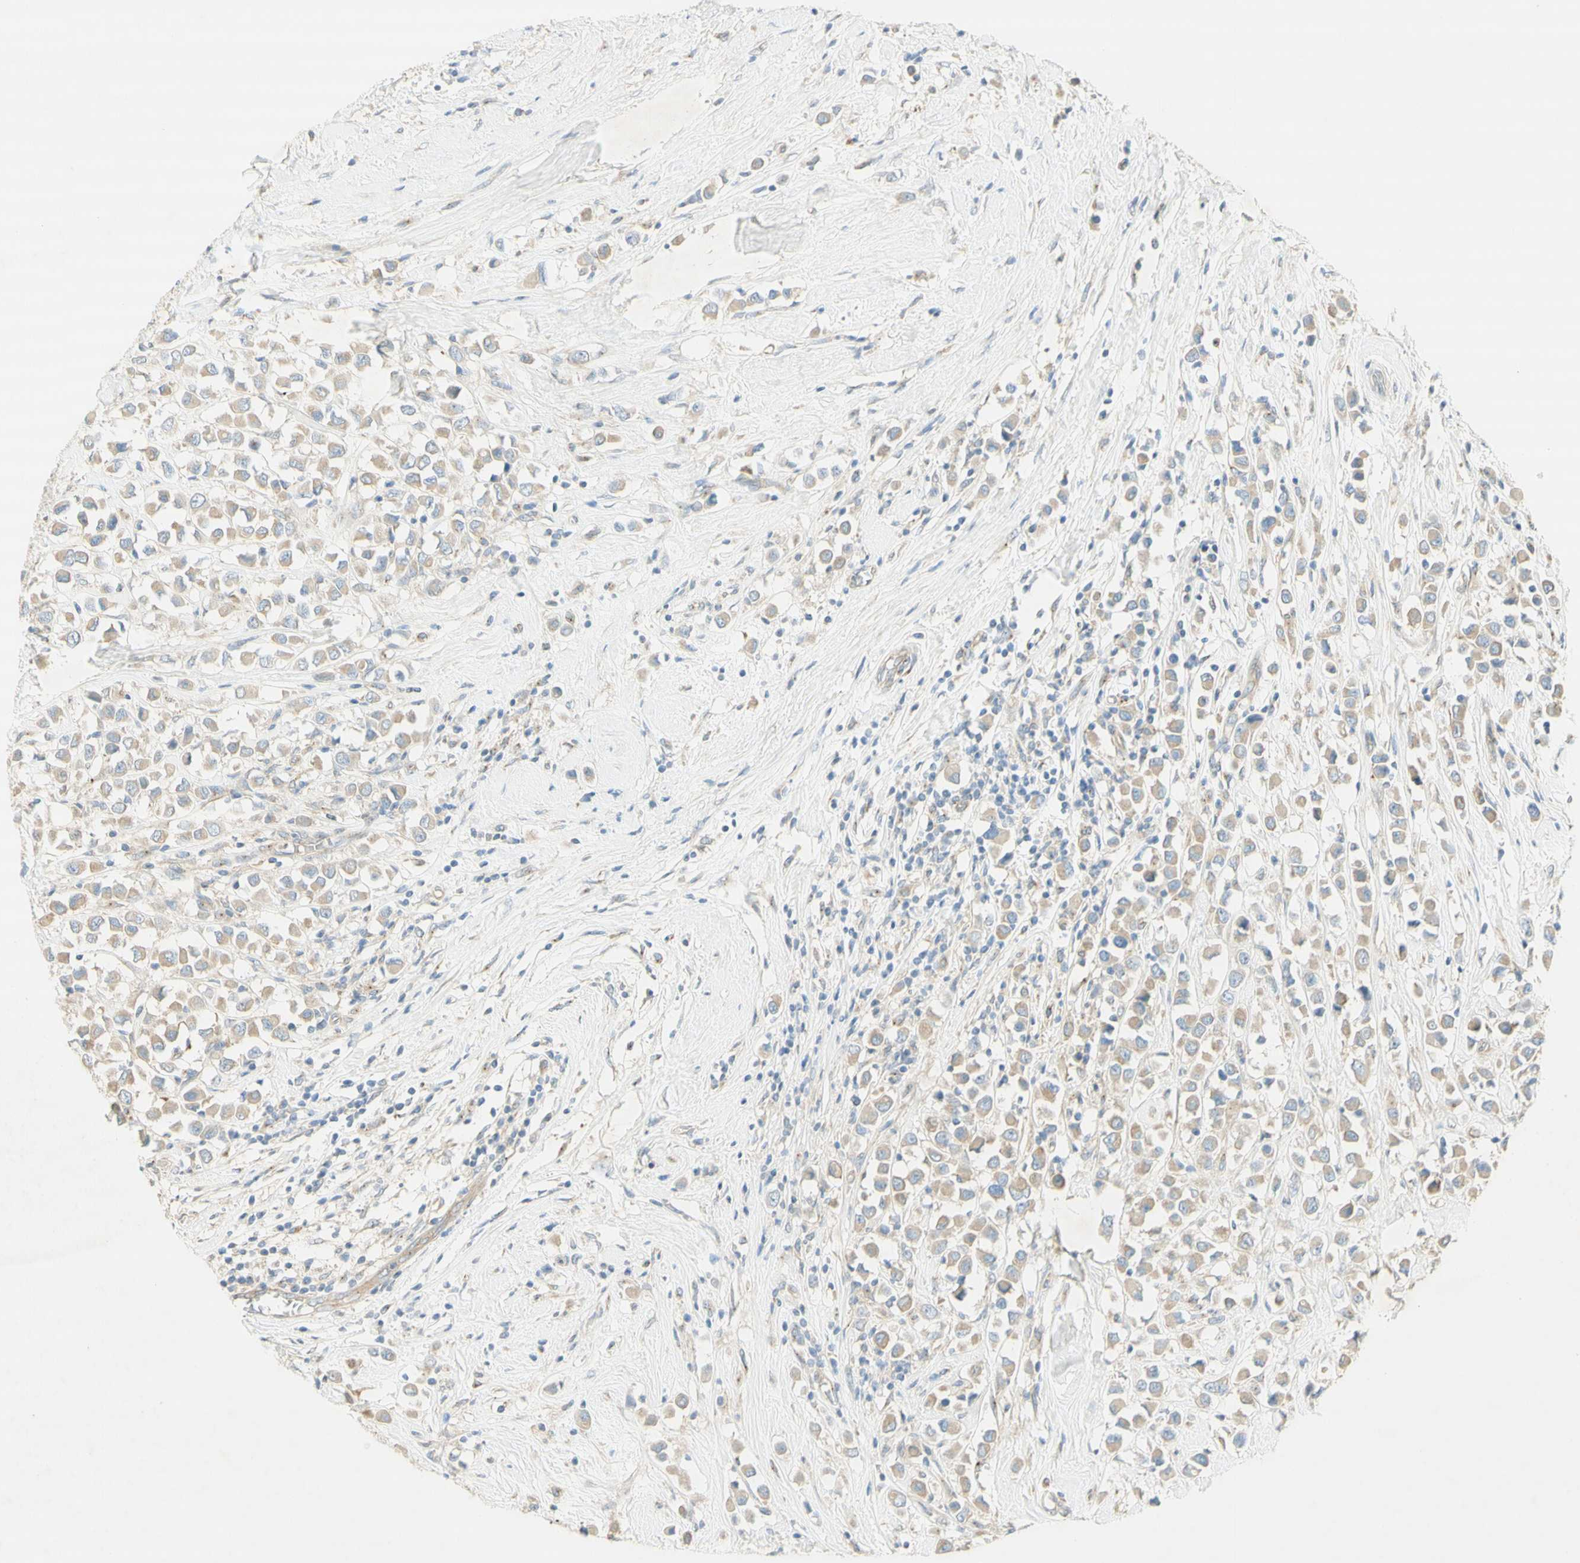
{"staining": {"intensity": "weak", "quantity": ">75%", "location": "cytoplasmic/membranous"}, "tissue": "breast cancer", "cell_type": "Tumor cells", "image_type": "cancer", "snomed": [{"axis": "morphology", "description": "Duct carcinoma"}, {"axis": "topography", "description": "Breast"}], "caption": "The image displays staining of breast cancer, revealing weak cytoplasmic/membranous protein positivity (brown color) within tumor cells. (Stains: DAB in brown, nuclei in blue, Microscopy: brightfield microscopy at high magnification).", "gene": "DYNC1H1", "patient": {"sex": "female", "age": 61}}